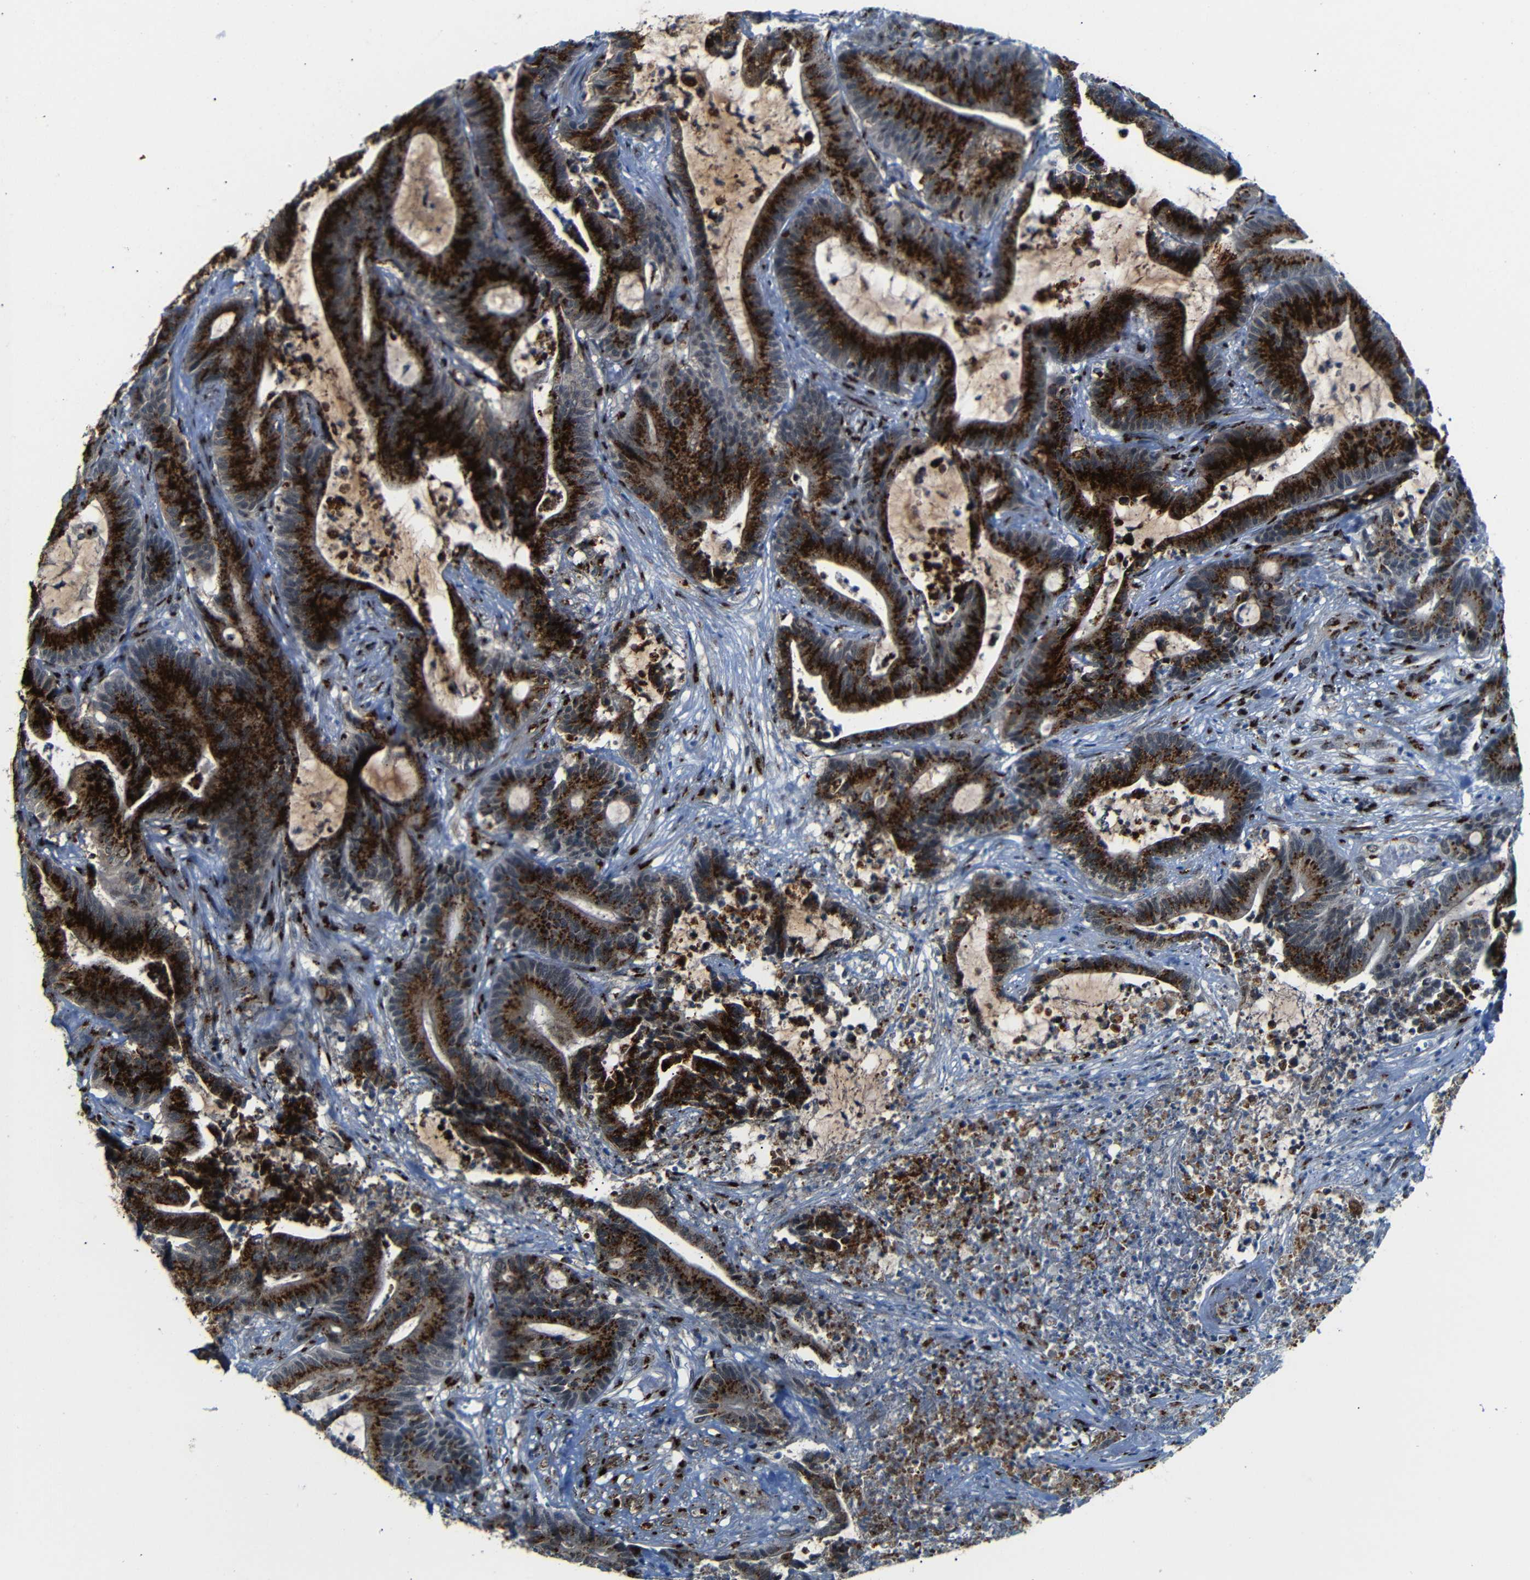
{"staining": {"intensity": "strong", "quantity": ">75%", "location": "cytoplasmic/membranous"}, "tissue": "colorectal cancer", "cell_type": "Tumor cells", "image_type": "cancer", "snomed": [{"axis": "morphology", "description": "Adenocarcinoma, NOS"}, {"axis": "topography", "description": "Colon"}], "caption": "Adenocarcinoma (colorectal) stained with DAB (3,3'-diaminobenzidine) IHC demonstrates high levels of strong cytoplasmic/membranous staining in approximately >75% of tumor cells.", "gene": "TGOLN2", "patient": {"sex": "female", "age": 84}}